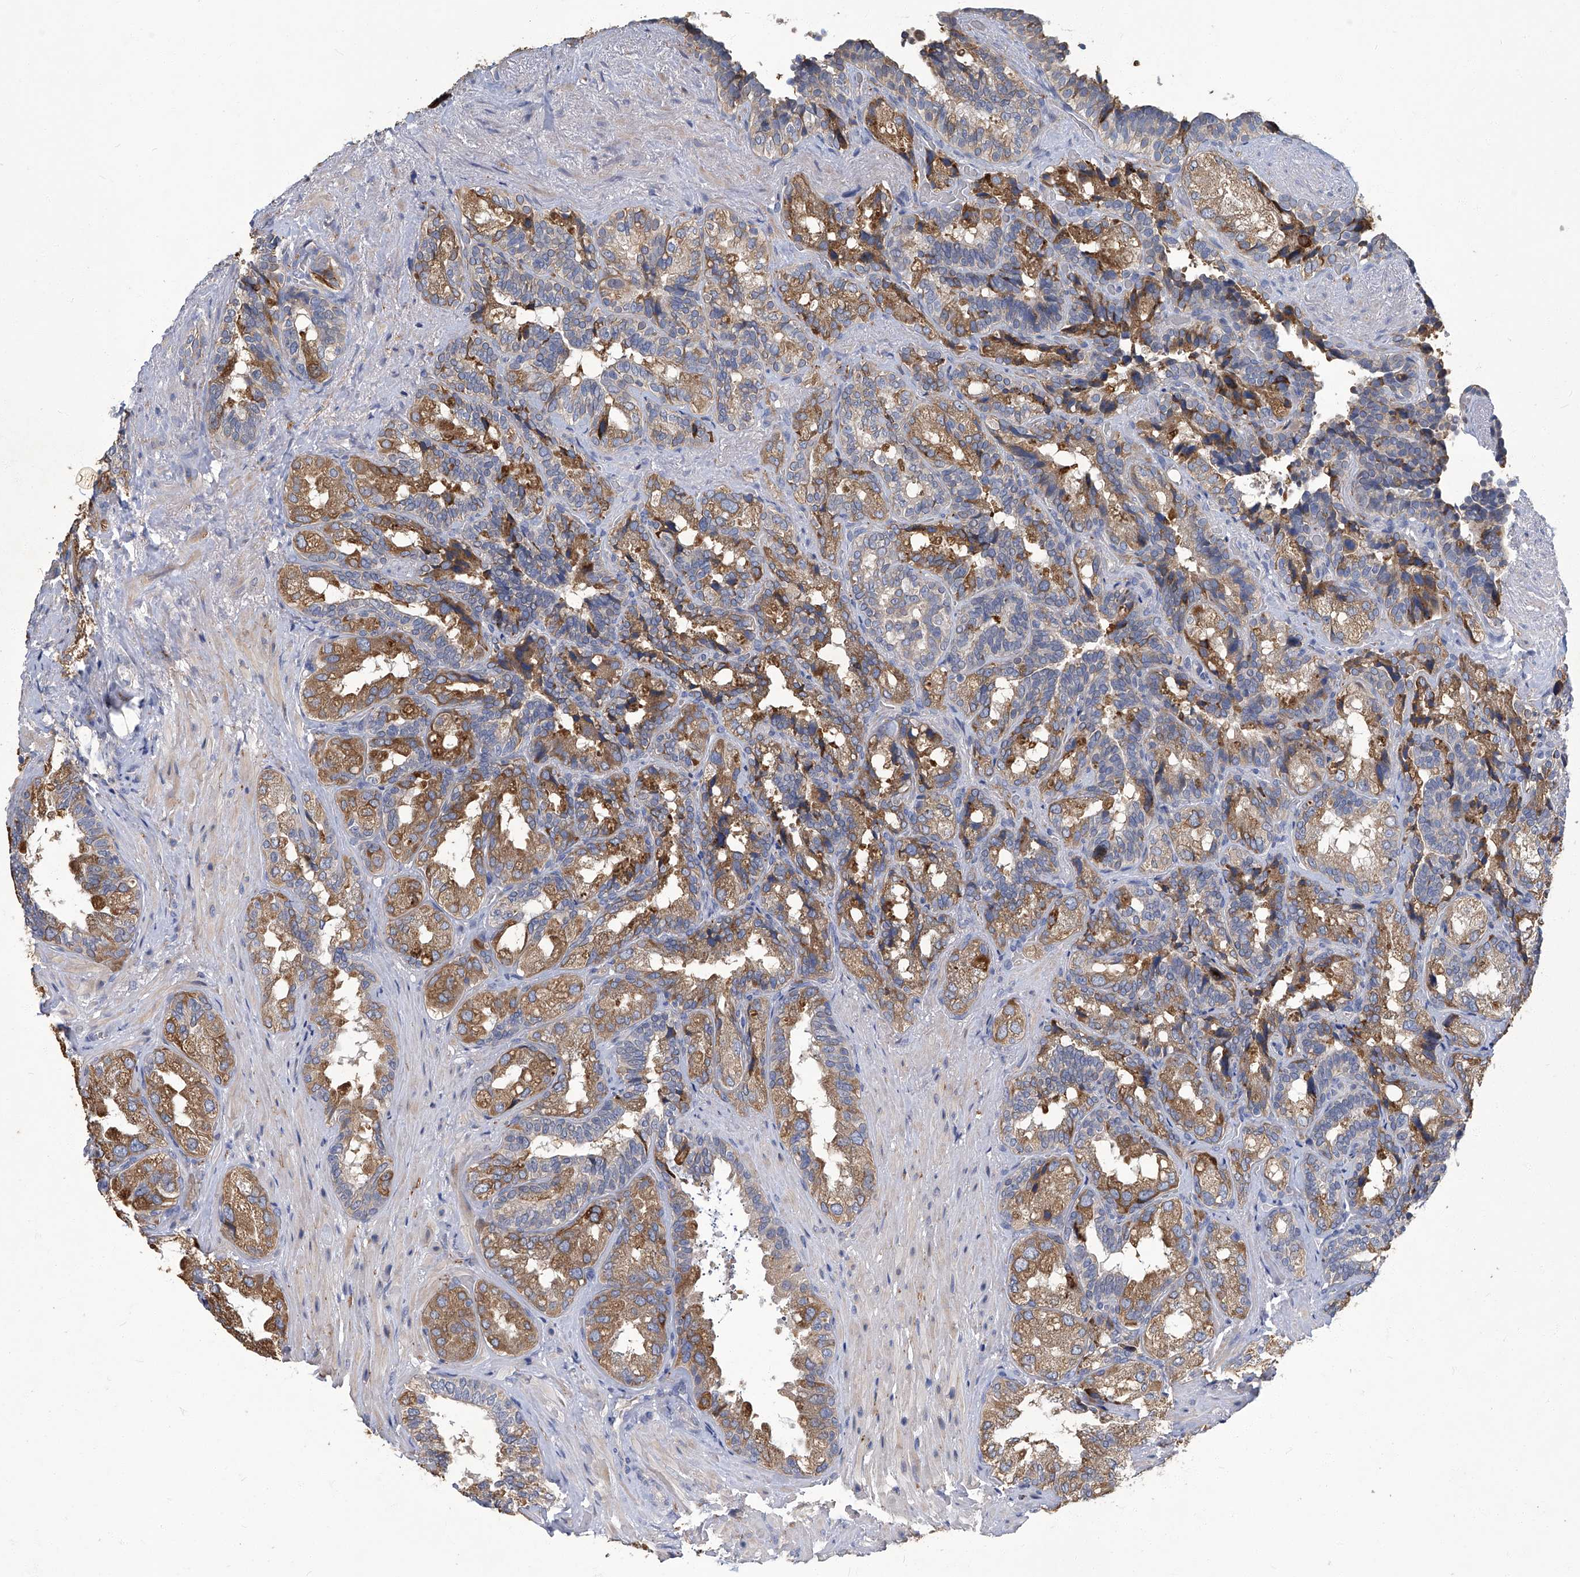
{"staining": {"intensity": "moderate", "quantity": ">75%", "location": "cytoplasmic/membranous"}, "tissue": "seminal vesicle", "cell_type": "Glandular cells", "image_type": "normal", "snomed": [{"axis": "morphology", "description": "Normal tissue, NOS"}, {"axis": "topography", "description": "Seminal veicle"}, {"axis": "topography", "description": "Peripheral nerve tissue"}], "caption": "This histopathology image reveals unremarkable seminal vesicle stained with IHC to label a protein in brown. The cytoplasmic/membranous of glandular cells show moderate positivity for the protein. Nuclei are counter-stained blue.", "gene": "TGFBR1", "patient": {"sex": "male", "age": 63}}